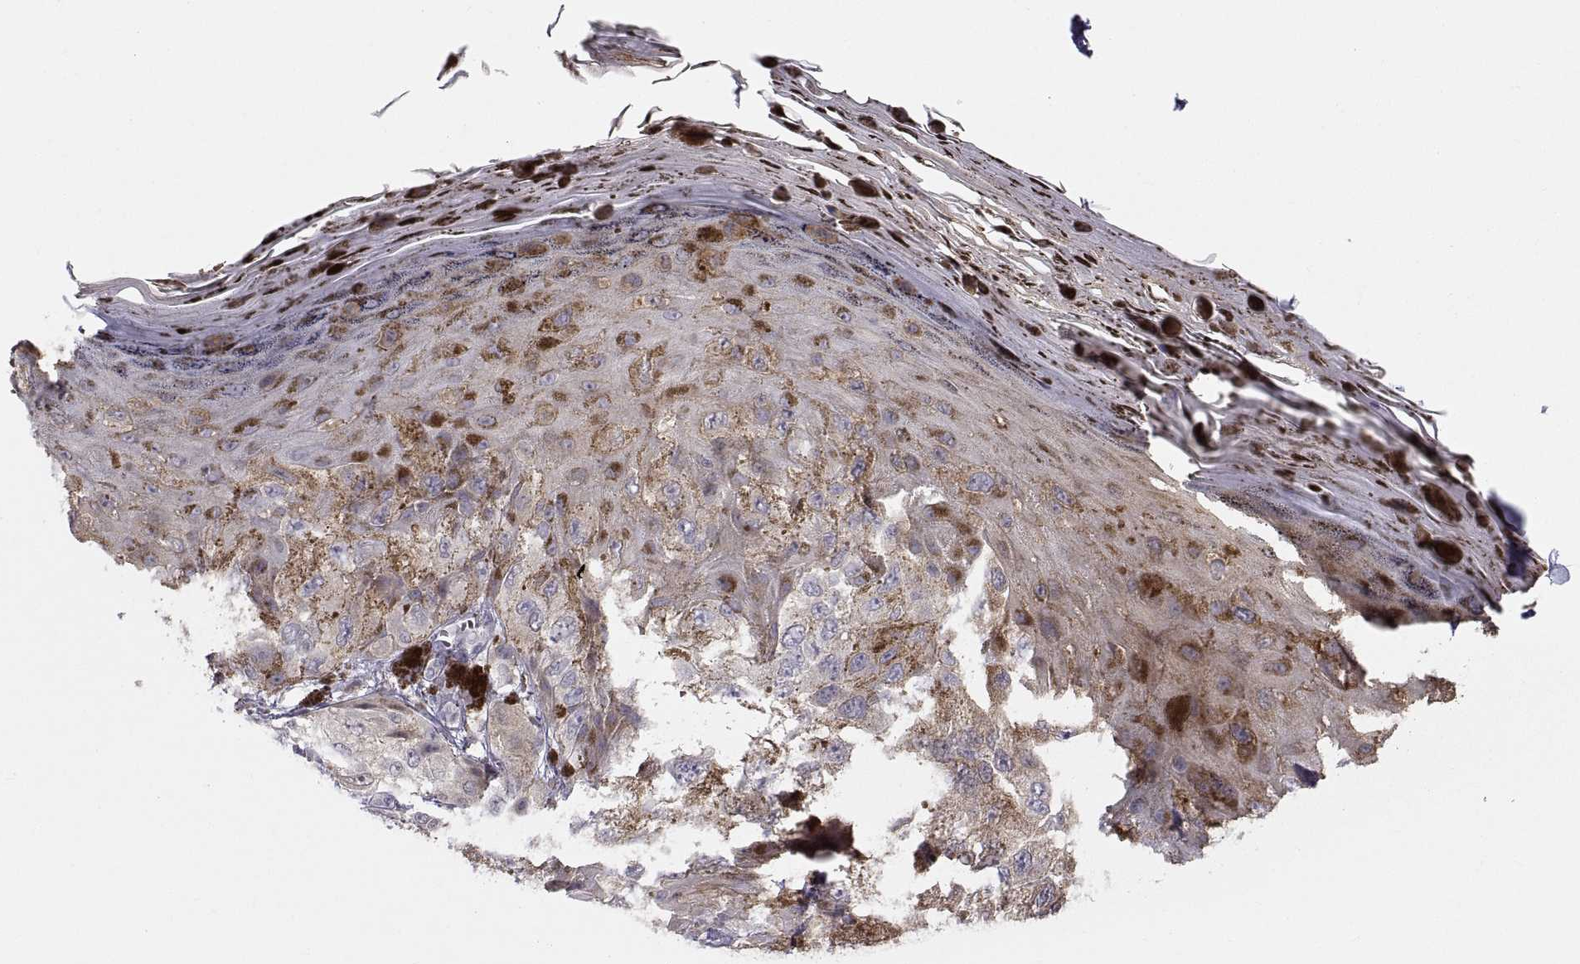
{"staining": {"intensity": "negative", "quantity": "none", "location": "none"}, "tissue": "melanoma", "cell_type": "Tumor cells", "image_type": "cancer", "snomed": [{"axis": "morphology", "description": "Malignant melanoma, NOS"}, {"axis": "topography", "description": "Skin"}], "caption": "Immunohistochemistry (IHC) histopathology image of human melanoma stained for a protein (brown), which shows no expression in tumor cells. The staining is performed using DAB brown chromogen with nuclei counter-stained in using hematoxylin.", "gene": "ERO1A", "patient": {"sex": "male", "age": 36}}